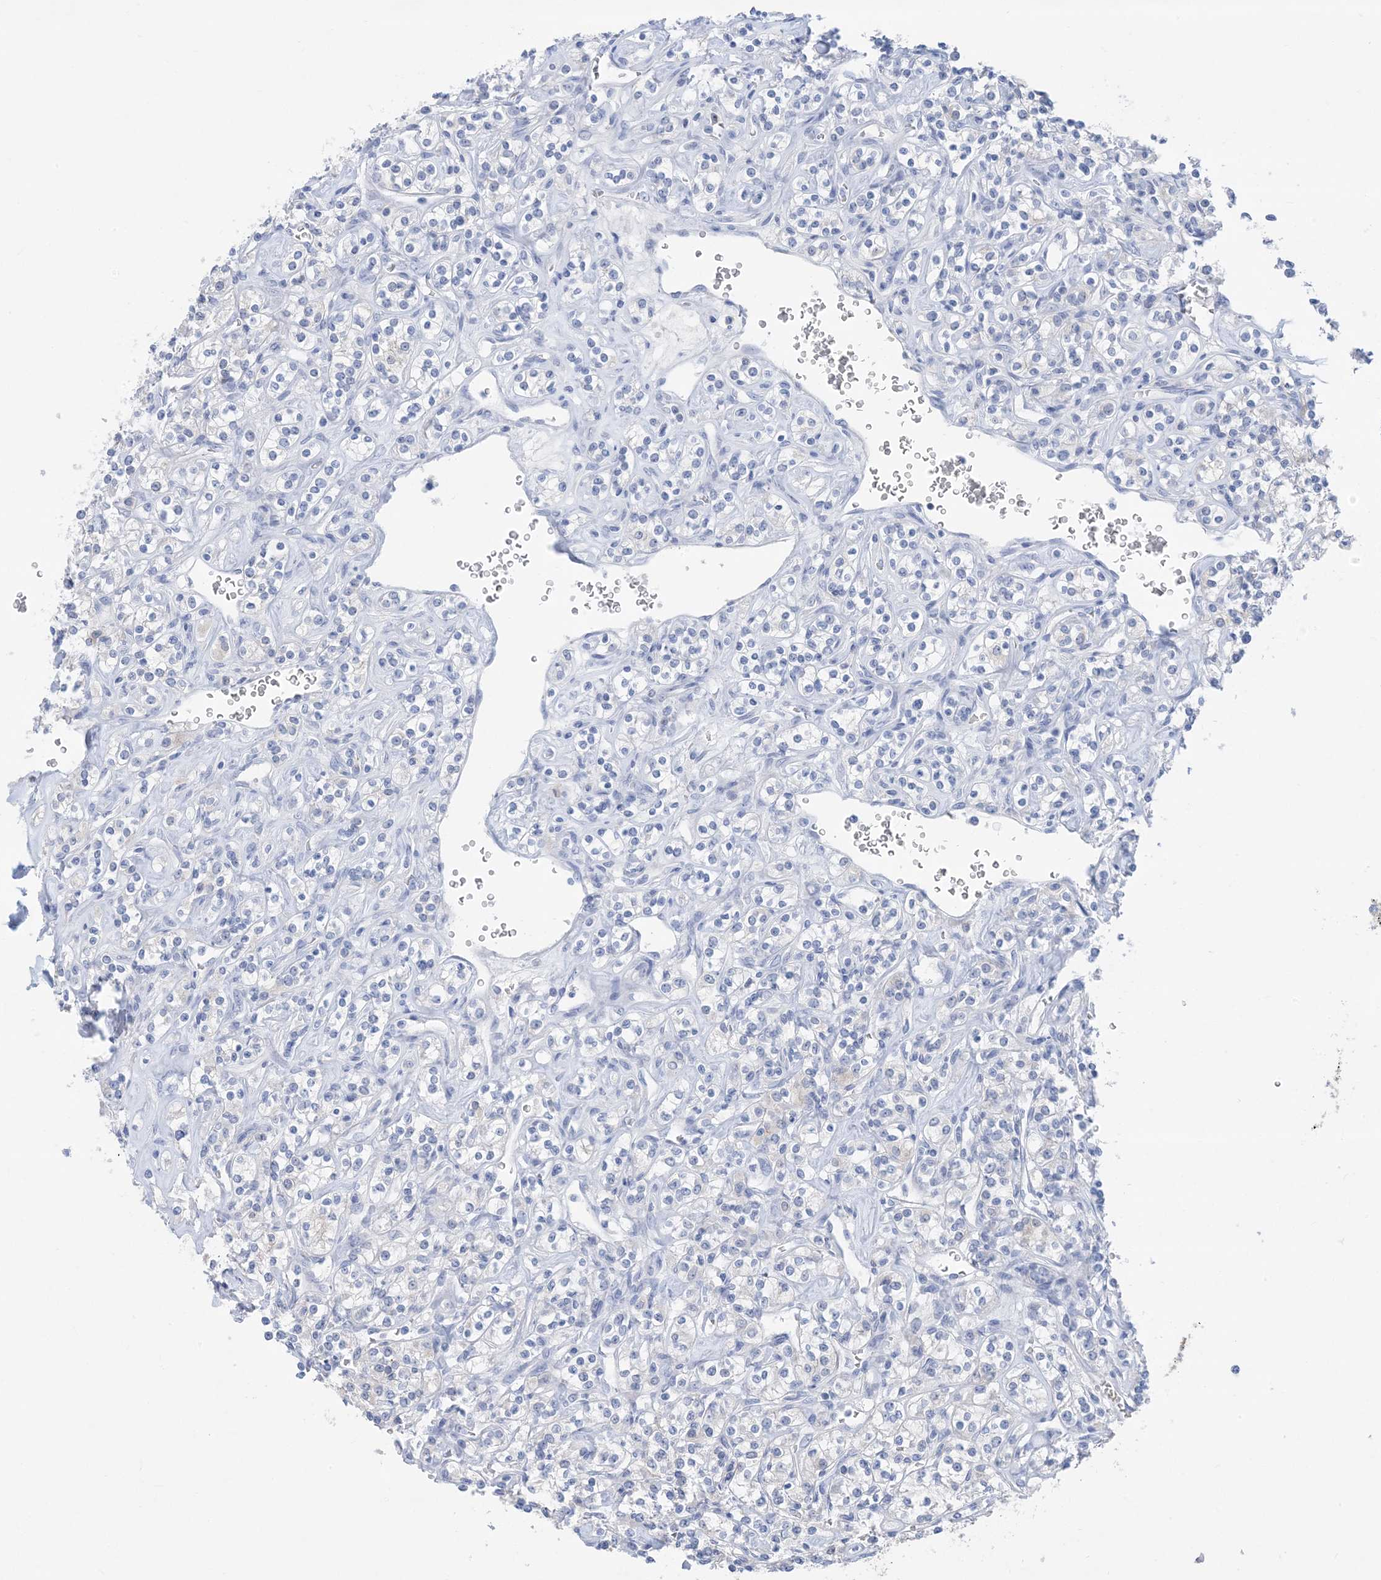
{"staining": {"intensity": "negative", "quantity": "none", "location": "none"}, "tissue": "renal cancer", "cell_type": "Tumor cells", "image_type": "cancer", "snomed": [{"axis": "morphology", "description": "Adenocarcinoma, NOS"}, {"axis": "topography", "description": "Kidney"}], "caption": "IHC of renal cancer (adenocarcinoma) demonstrates no positivity in tumor cells. The staining was performed using DAB (3,3'-diaminobenzidine) to visualize the protein expression in brown, while the nuclei were stained in blue with hematoxylin (Magnification: 20x).", "gene": "SH3YL1", "patient": {"sex": "male", "age": 77}}